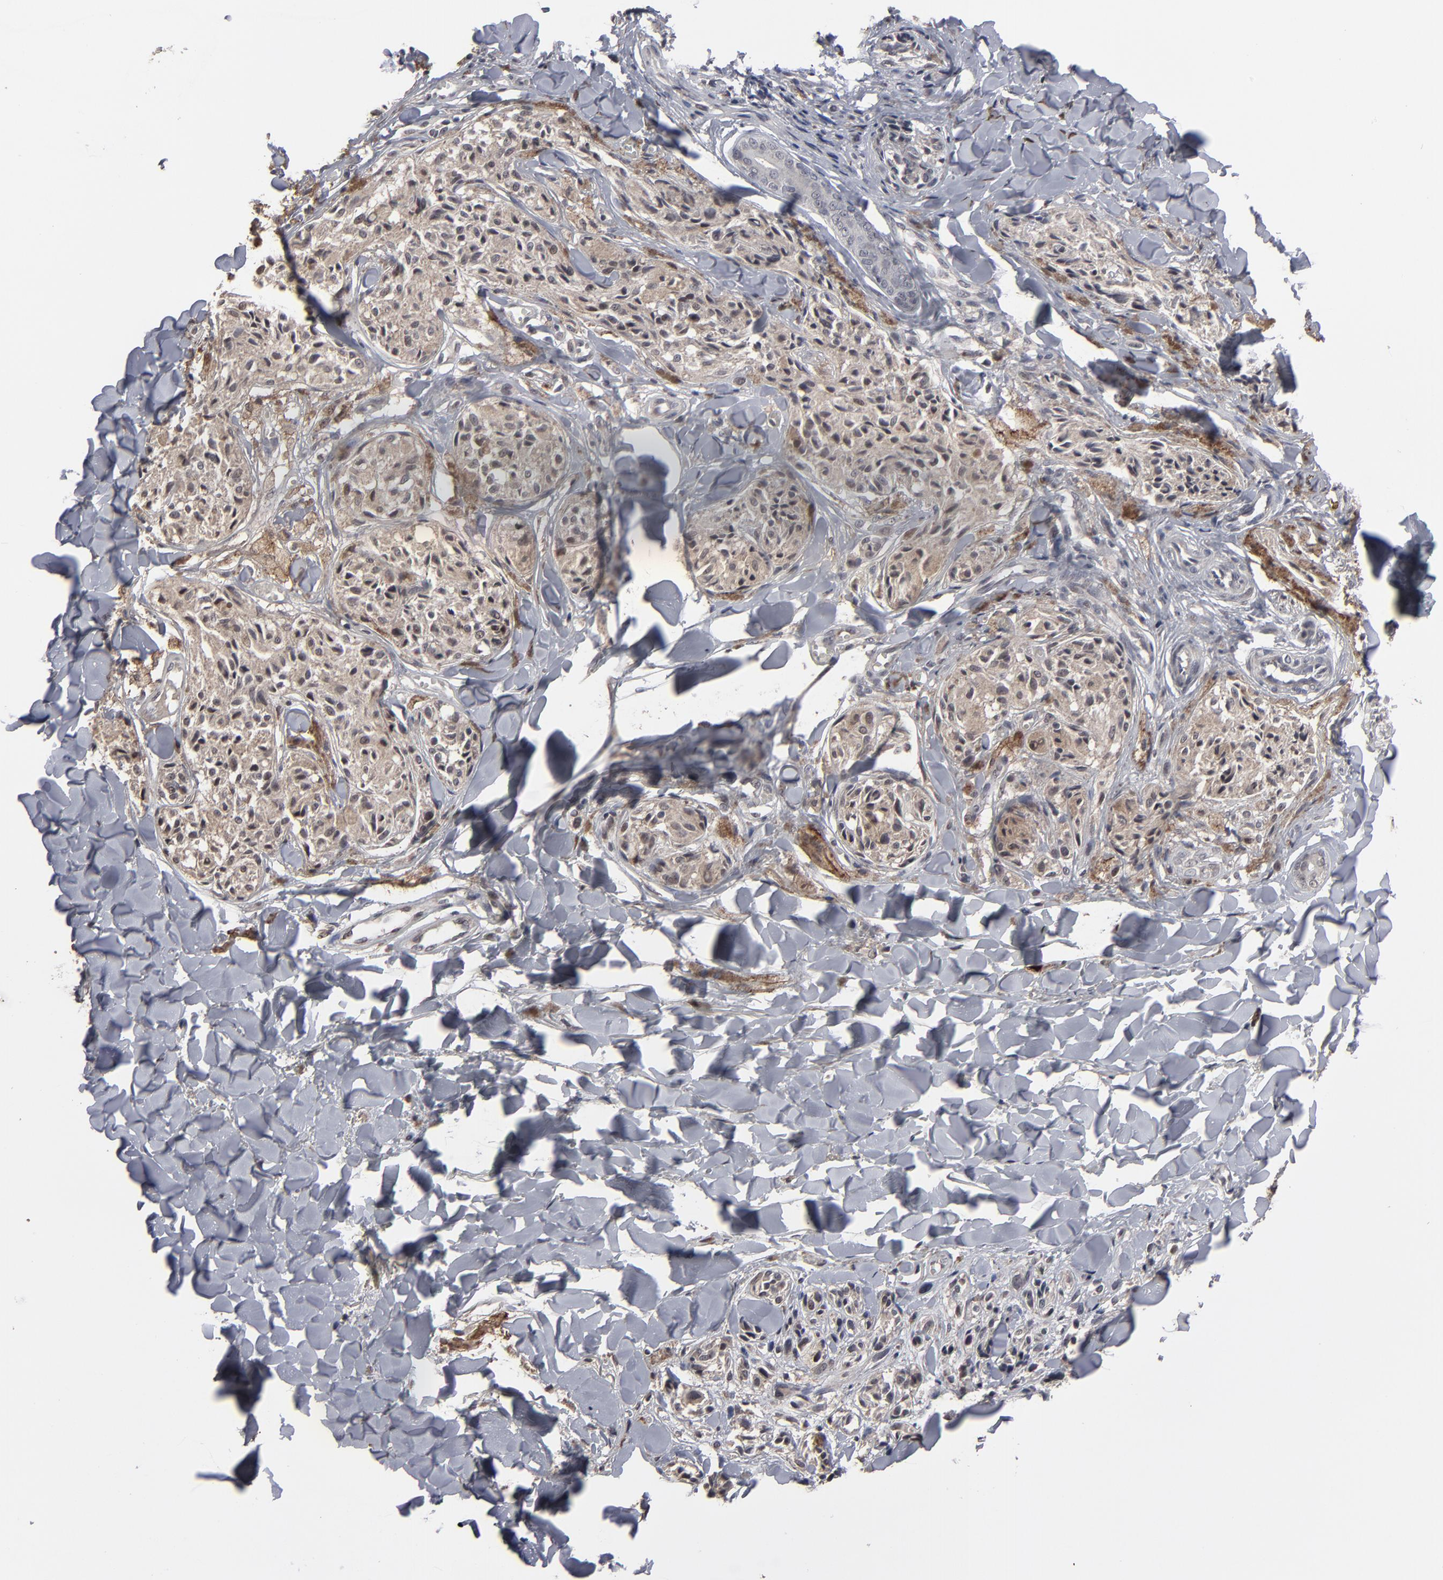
{"staining": {"intensity": "moderate", "quantity": "25%-75%", "location": "cytoplasmic/membranous,nuclear"}, "tissue": "melanoma", "cell_type": "Tumor cells", "image_type": "cancer", "snomed": [{"axis": "morphology", "description": "Malignant melanoma, Metastatic site"}, {"axis": "topography", "description": "Skin"}], "caption": "Human melanoma stained for a protein (brown) displays moderate cytoplasmic/membranous and nuclear positive staining in approximately 25%-75% of tumor cells.", "gene": "SLC22A17", "patient": {"sex": "female", "age": 66}}